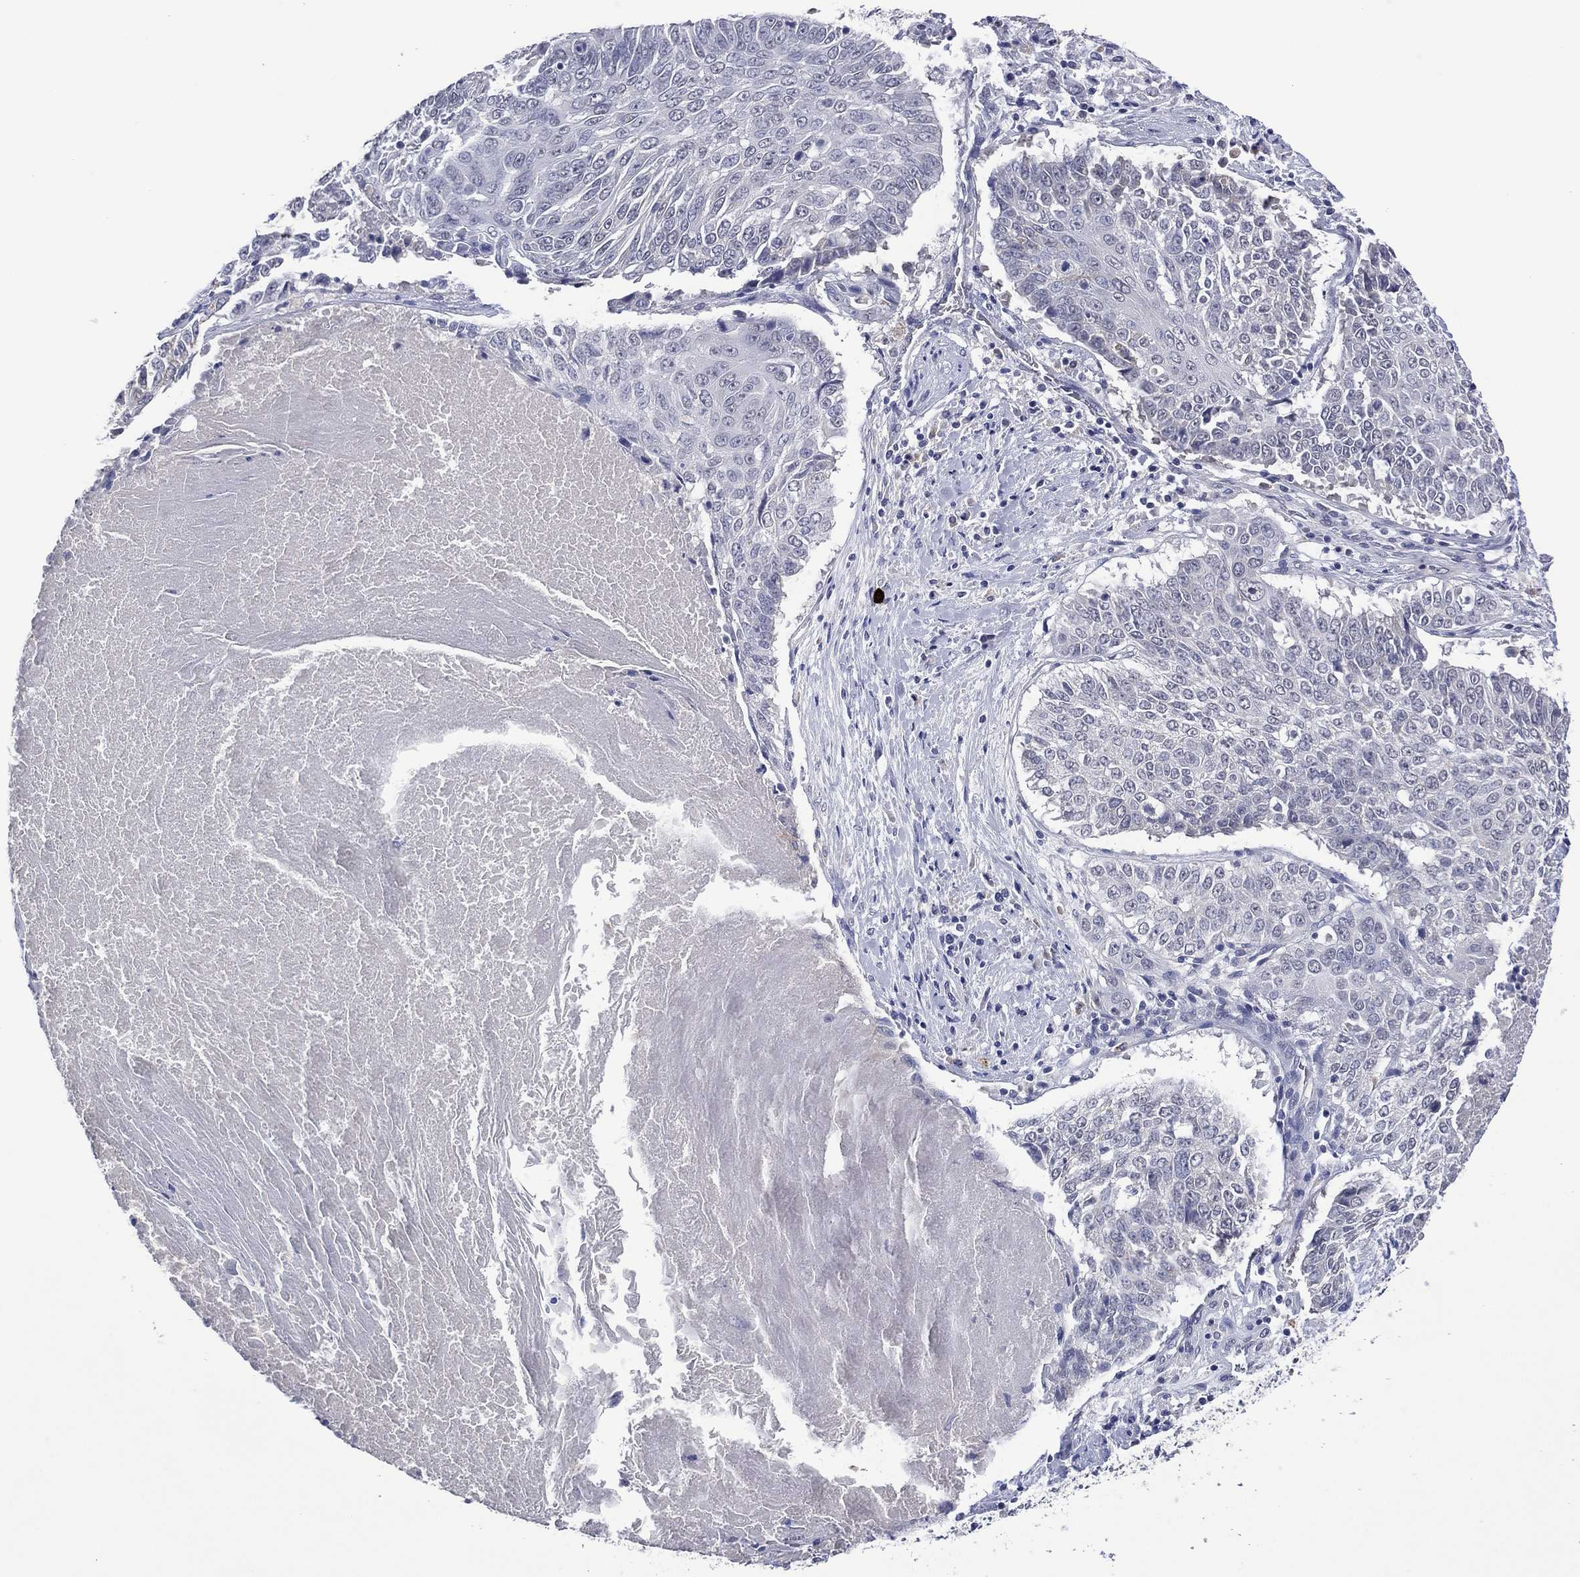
{"staining": {"intensity": "negative", "quantity": "none", "location": "none"}, "tissue": "lung cancer", "cell_type": "Tumor cells", "image_type": "cancer", "snomed": [{"axis": "morphology", "description": "Squamous cell carcinoma, NOS"}, {"axis": "topography", "description": "Lung"}], "caption": "Tumor cells show no significant protein positivity in lung squamous cell carcinoma.", "gene": "ASB10", "patient": {"sex": "male", "age": 64}}